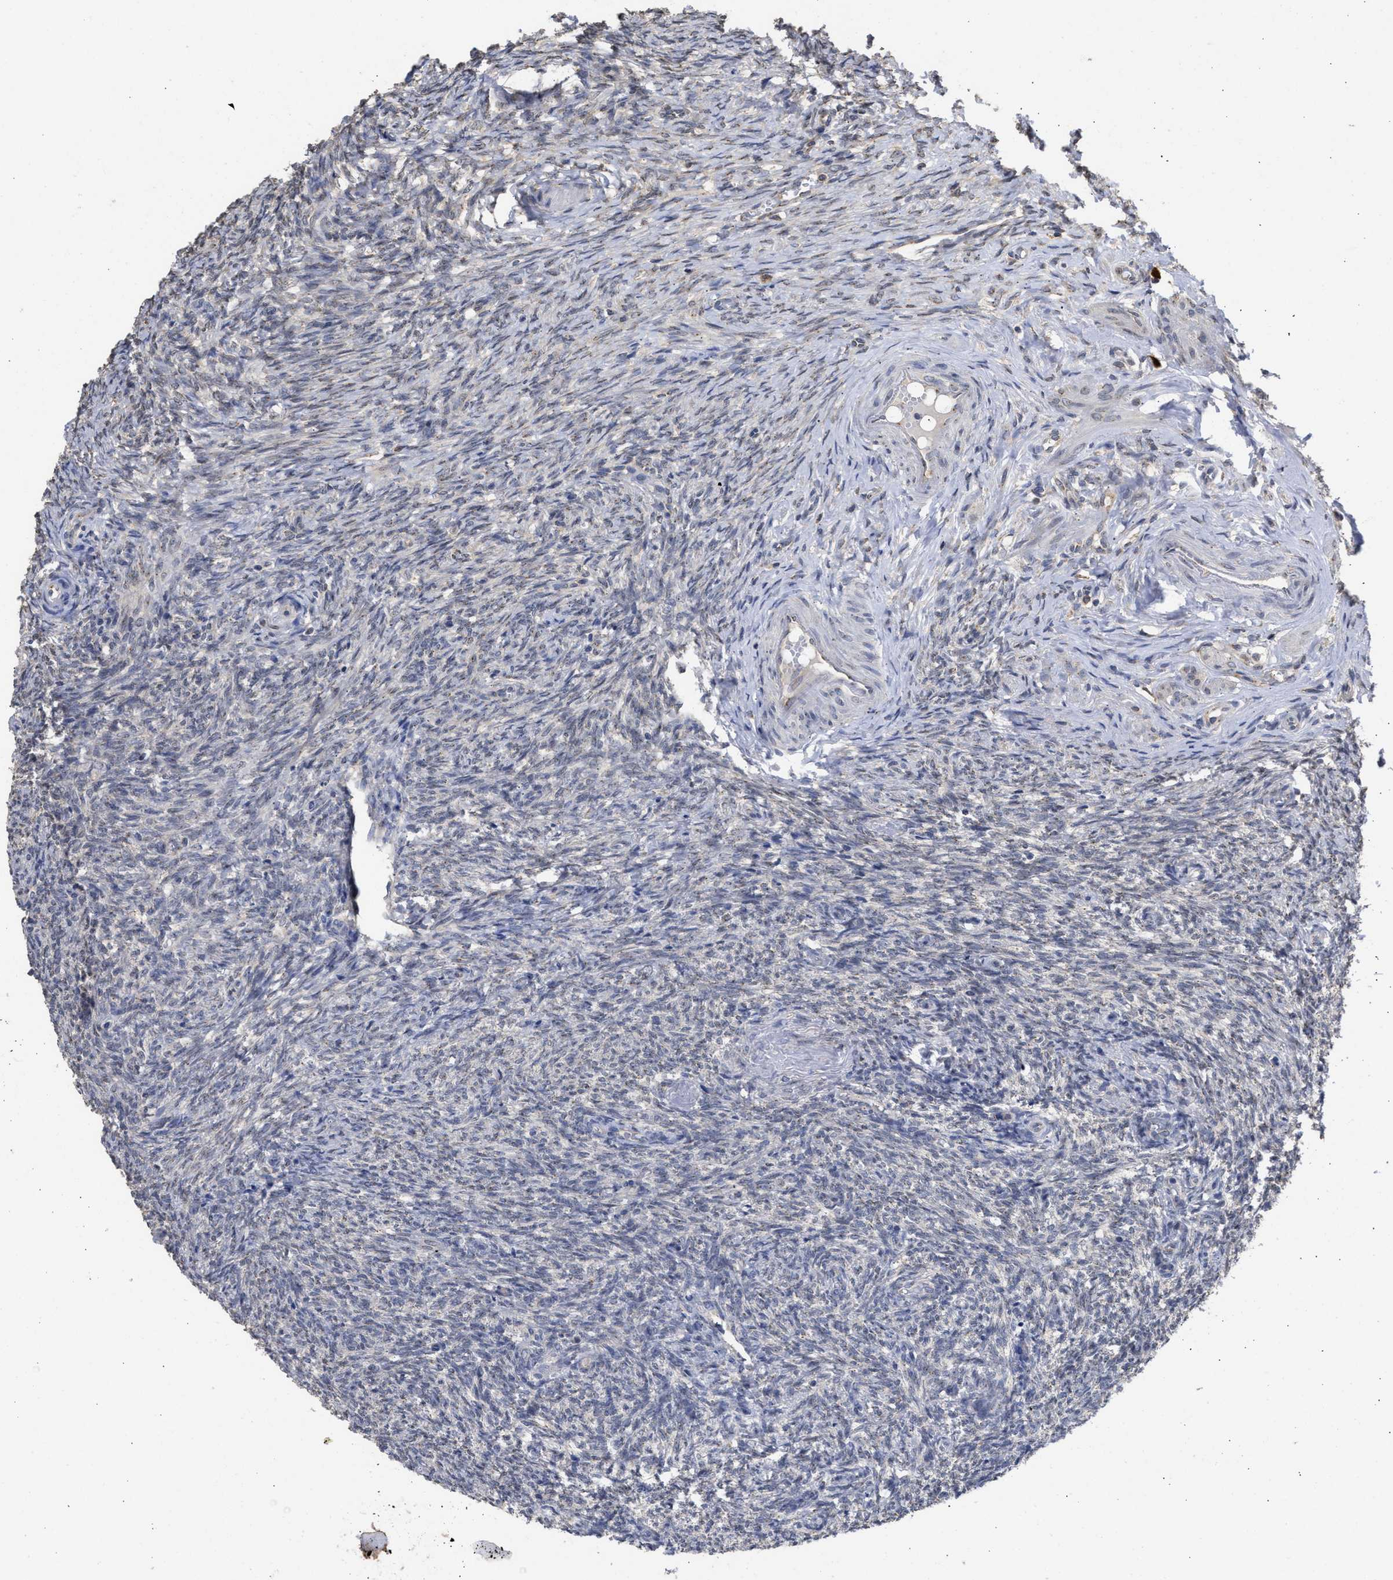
{"staining": {"intensity": "moderate", "quantity": ">75%", "location": "cytoplasmic/membranous"}, "tissue": "ovary", "cell_type": "Follicle cells", "image_type": "normal", "snomed": [{"axis": "morphology", "description": "Normal tissue, NOS"}, {"axis": "topography", "description": "Ovary"}], "caption": "The image demonstrates immunohistochemical staining of benign ovary. There is moderate cytoplasmic/membranous expression is present in approximately >75% of follicle cells.", "gene": "DNAJC1", "patient": {"sex": "female", "age": 41}}